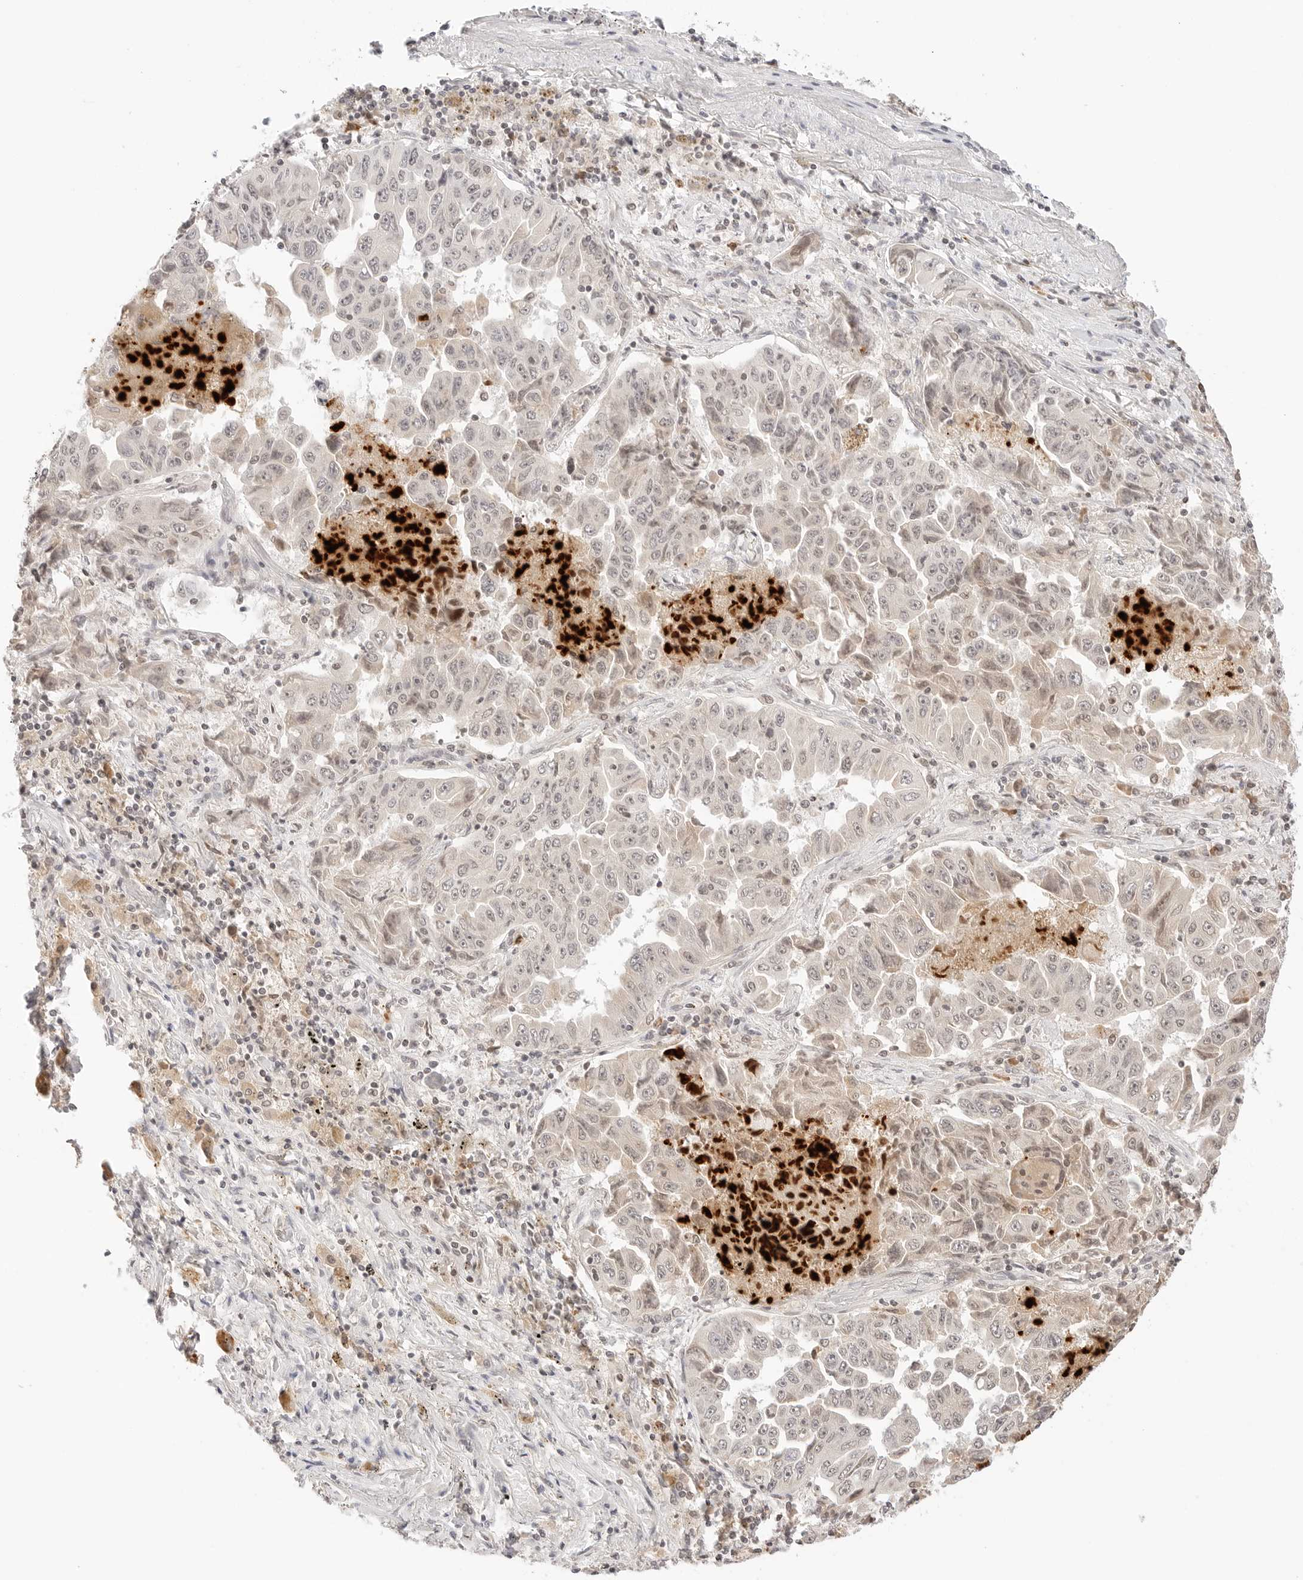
{"staining": {"intensity": "weak", "quantity": ">75%", "location": "cytoplasmic/membranous,nuclear"}, "tissue": "lung cancer", "cell_type": "Tumor cells", "image_type": "cancer", "snomed": [{"axis": "morphology", "description": "Adenocarcinoma, NOS"}, {"axis": "topography", "description": "Lung"}], "caption": "A high-resolution histopathology image shows immunohistochemistry staining of lung cancer, which exhibits weak cytoplasmic/membranous and nuclear positivity in about >75% of tumor cells.", "gene": "SEPTIN4", "patient": {"sex": "female", "age": 51}}